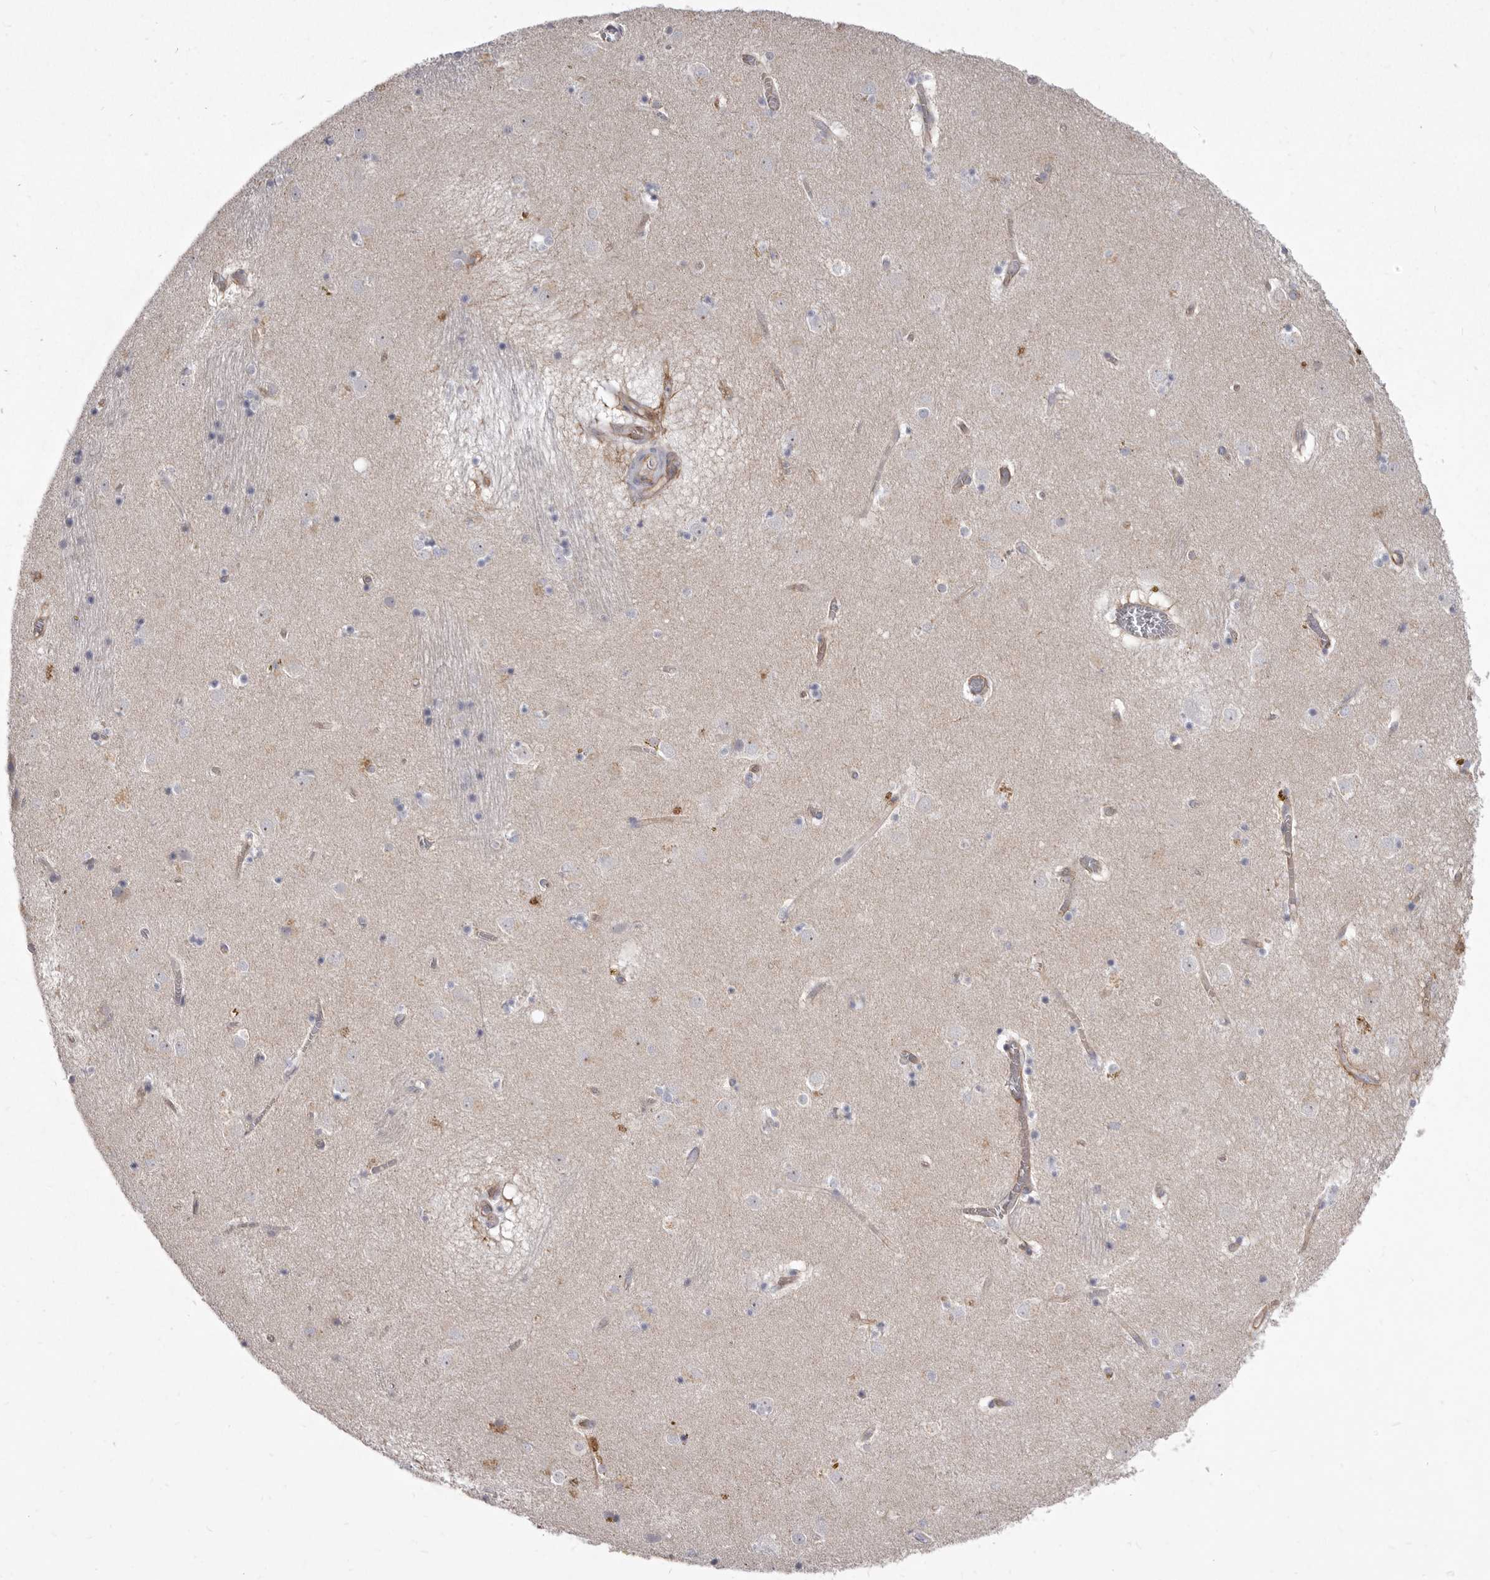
{"staining": {"intensity": "negative", "quantity": "none", "location": "none"}, "tissue": "caudate", "cell_type": "Glial cells", "image_type": "normal", "snomed": [{"axis": "morphology", "description": "Normal tissue, NOS"}, {"axis": "topography", "description": "Lateral ventricle wall"}], "caption": "IHC of unremarkable human caudate reveals no positivity in glial cells.", "gene": "P2RX6", "patient": {"sex": "male", "age": 70}}